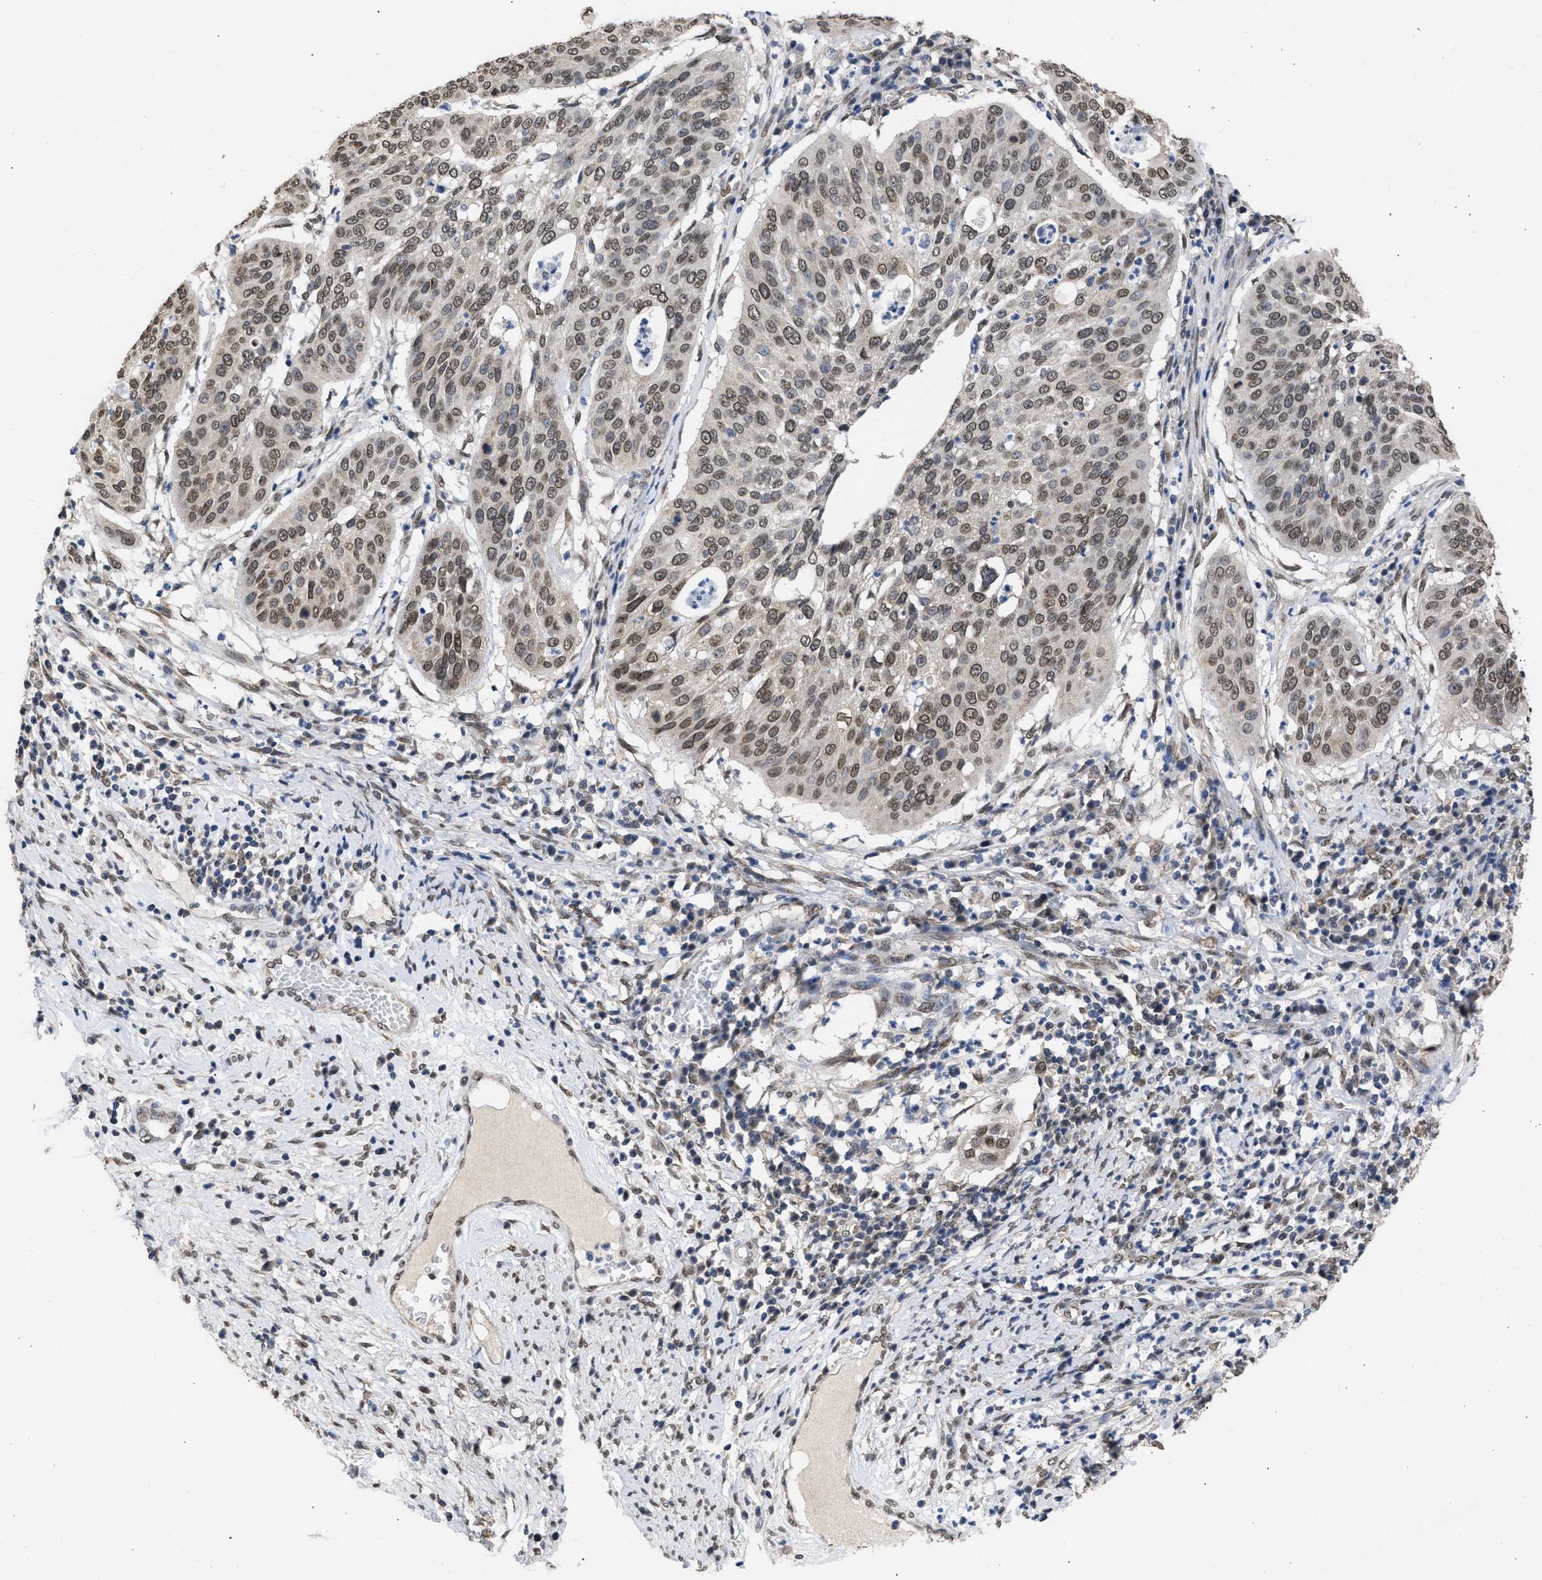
{"staining": {"intensity": "weak", "quantity": ">75%", "location": "cytoplasmic/membranous,nuclear"}, "tissue": "cervical cancer", "cell_type": "Tumor cells", "image_type": "cancer", "snomed": [{"axis": "morphology", "description": "Normal tissue, NOS"}, {"axis": "morphology", "description": "Squamous cell carcinoma, NOS"}, {"axis": "topography", "description": "Cervix"}], "caption": "A brown stain labels weak cytoplasmic/membranous and nuclear positivity of a protein in cervical cancer tumor cells. (DAB (3,3'-diaminobenzidine) IHC with brightfield microscopy, high magnification).", "gene": "NUP35", "patient": {"sex": "female", "age": 39}}